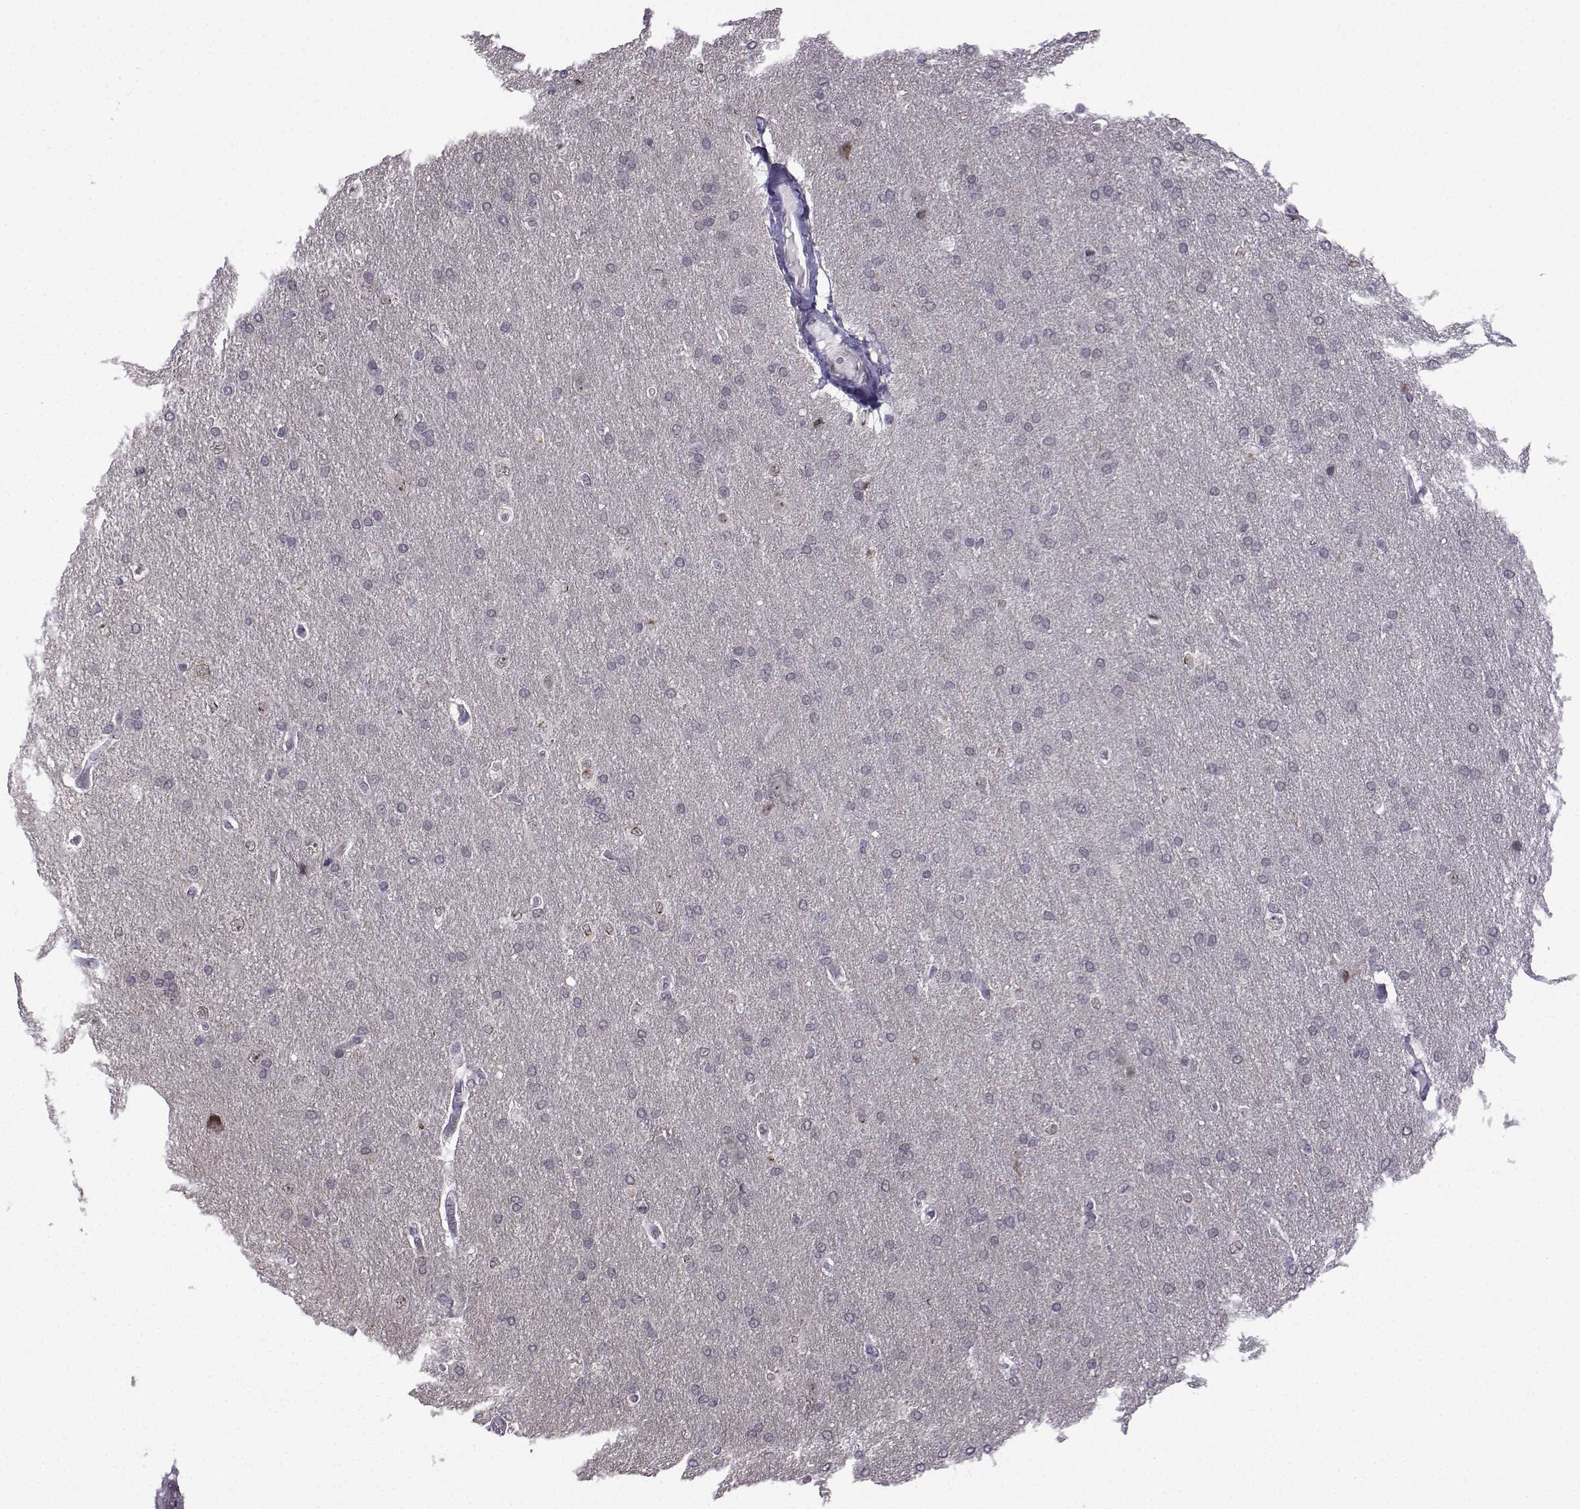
{"staining": {"intensity": "negative", "quantity": "none", "location": "none"}, "tissue": "glioma", "cell_type": "Tumor cells", "image_type": "cancer", "snomed": [{"axis": "morphology", "description": "Glioma, malignant, Low grade"}, {"axis": "topography", "description": "Brain"}], "caption": "DAB immunohistochemical staining of human glioma shows no significant positivity in tumor cells.", "gene": "FGF3", "patient": {"sex": "female", "age": 32}}